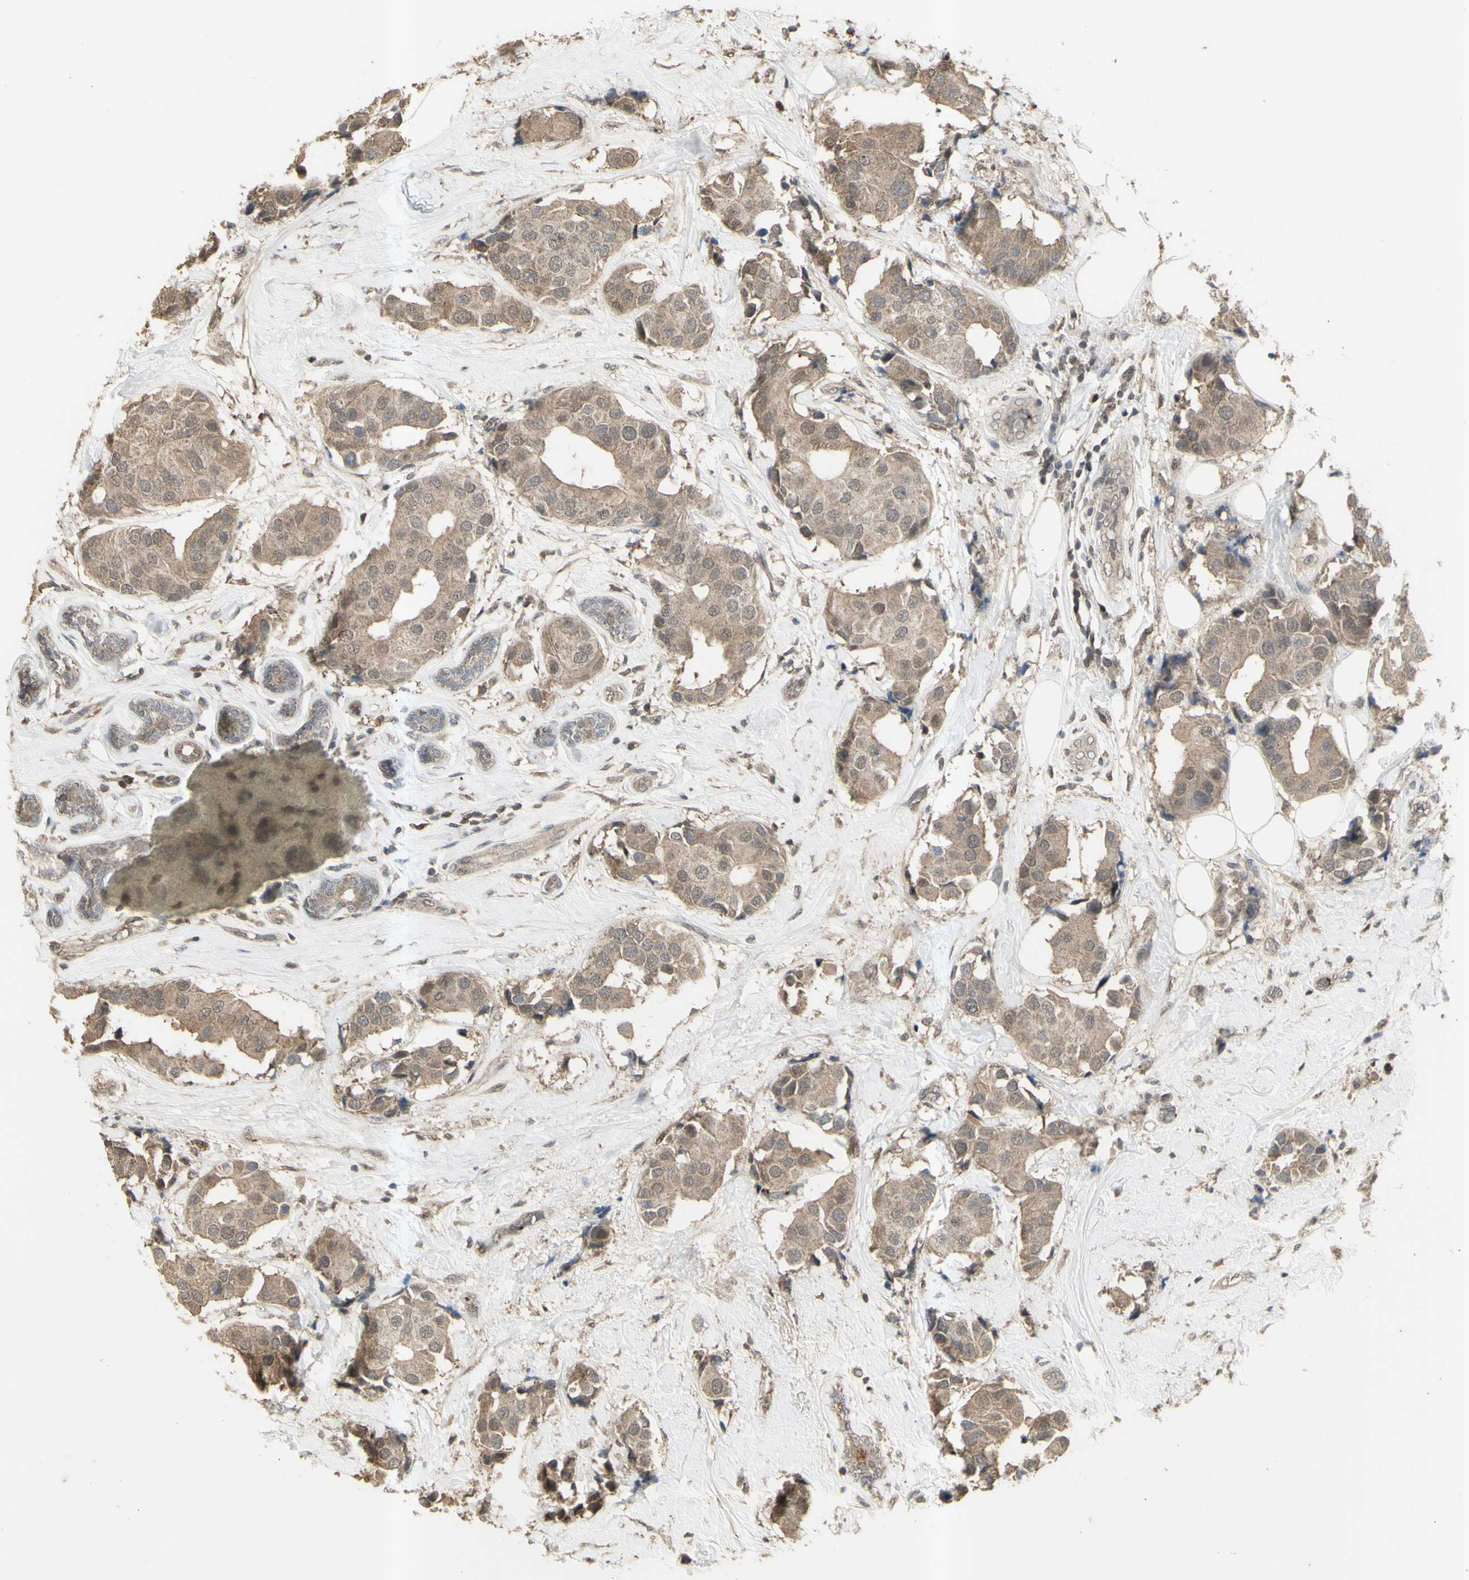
{"staining": {"intensity": "weak", "quantity": ">75%", "location": "cytoplasmic/membranous,nuclear"}, "tissue": "breast cancer", "cell_type": "Tumor cells", "image_type": "cancer", "snomed": [{"axis": "morphology", "description": "Normal tissue, NOS"}, {"axis": "morphology", "description": "Duct carcinoma"}, {"axis": "topography", "description": "Breast"}], "caption": "IHC of breast intraductal carcinoma reveals low levels of weak cytoplasmic/membranous and nuclear staining in approximately >75% of tumor cells. The protein of interest is stained brown, and the nuclei are stained in blue (DAB IHC with brightfield microscopy, high magnification).", "gene": "ALOX12", "patient": {"sex": "female", "age": 39}}